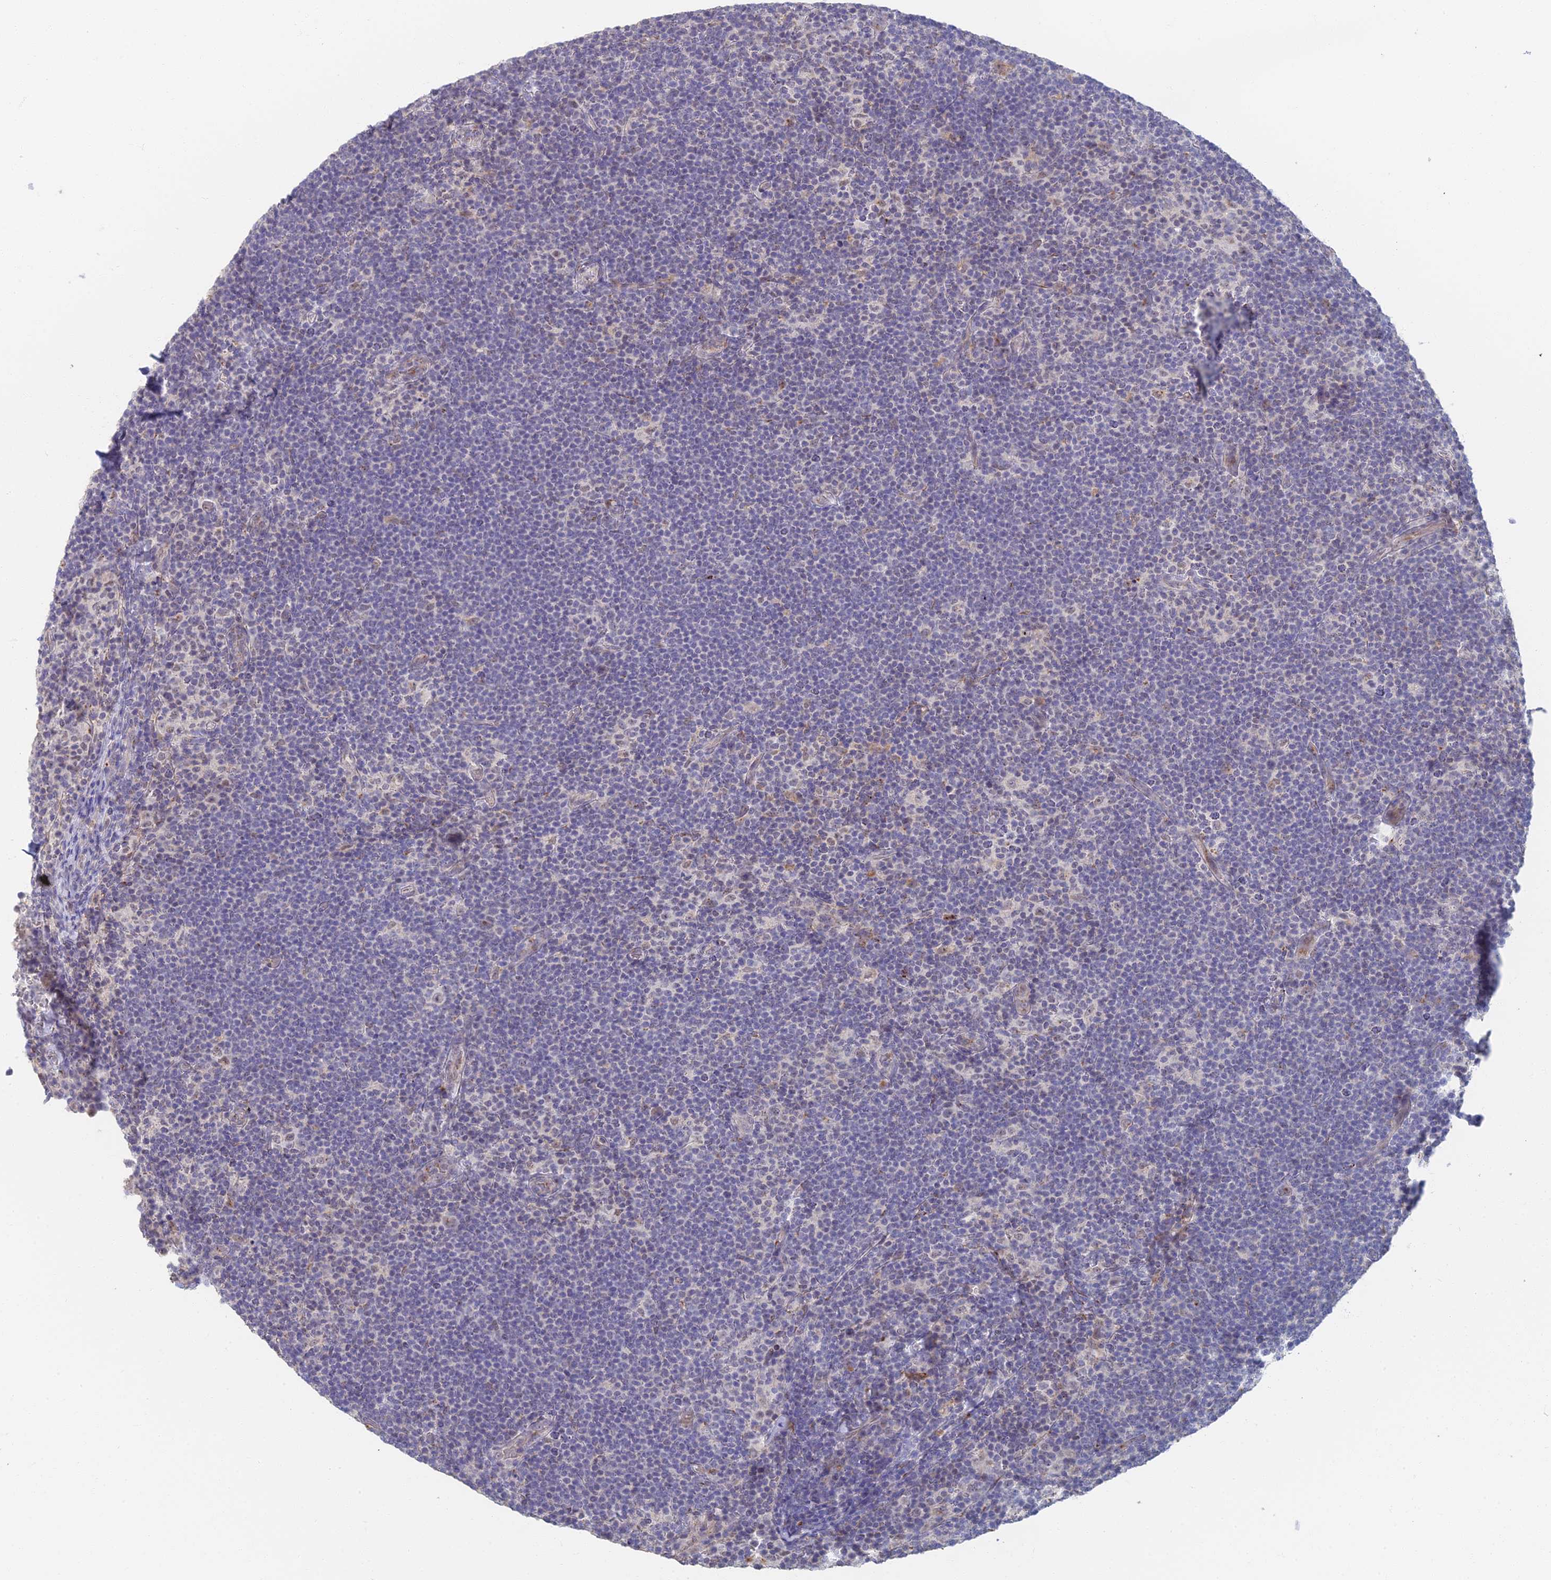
{"staining": {"intensity": "negative", "quantity": "none", "location": "none"}, "tissue": "lymphoma", "cell_type": "Tumor cells", "image_type": "cancer", "snomed": [{"axis": "morphology", "description": "Hodgkin's disease, NOS"}, {"axis": "topography", "description": "Lymph node"}], "caption": "This is an immunohistochemistry (IHC) image of human Hodgkin's disease. There is no positivity in tumor cells.", "gene": "GPATCH1", "patient": {"sex": "female", "age": 57}}